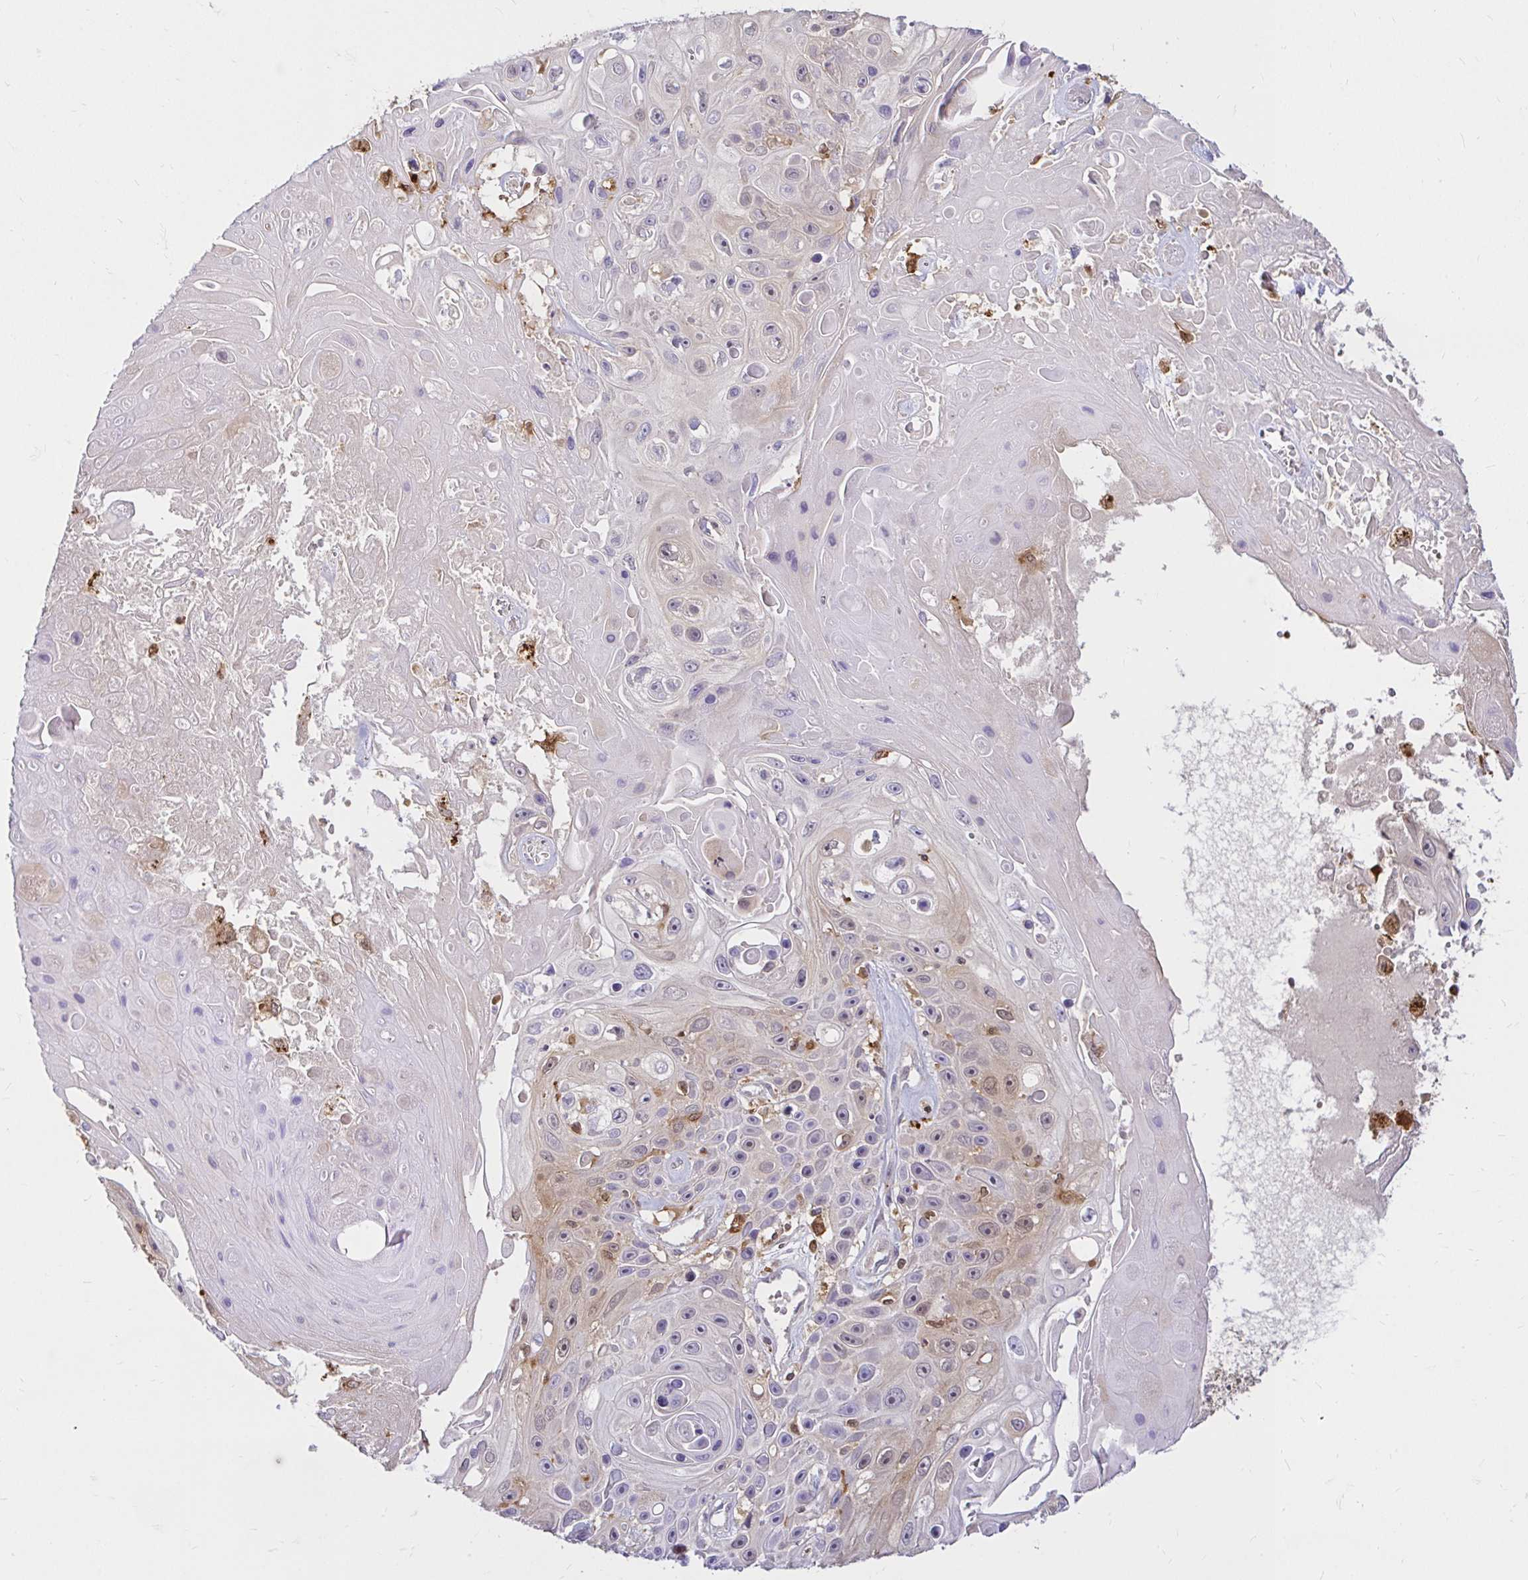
{"staining": {"intensity": "weak", "quantity": "<25%", "location": "cytoplasmic/membranous,nuclear"}, "tissue": "skin cancer", "cell_type": "Tumor cells", "image_type": "cancer", "snomed": [{"axis": "morphology", "description": "Squamous cell carcinoma, NOS"}, {"axis": "topography", "description": "Skin"}], "caption": "The immunohistochemistry (IHC) photomicrograph has no significant staining in tumor cells of skin squamous cell carcinoma tissue.", "gene": "PYCARD", "patient": {"sex": "male", "age": 82}}